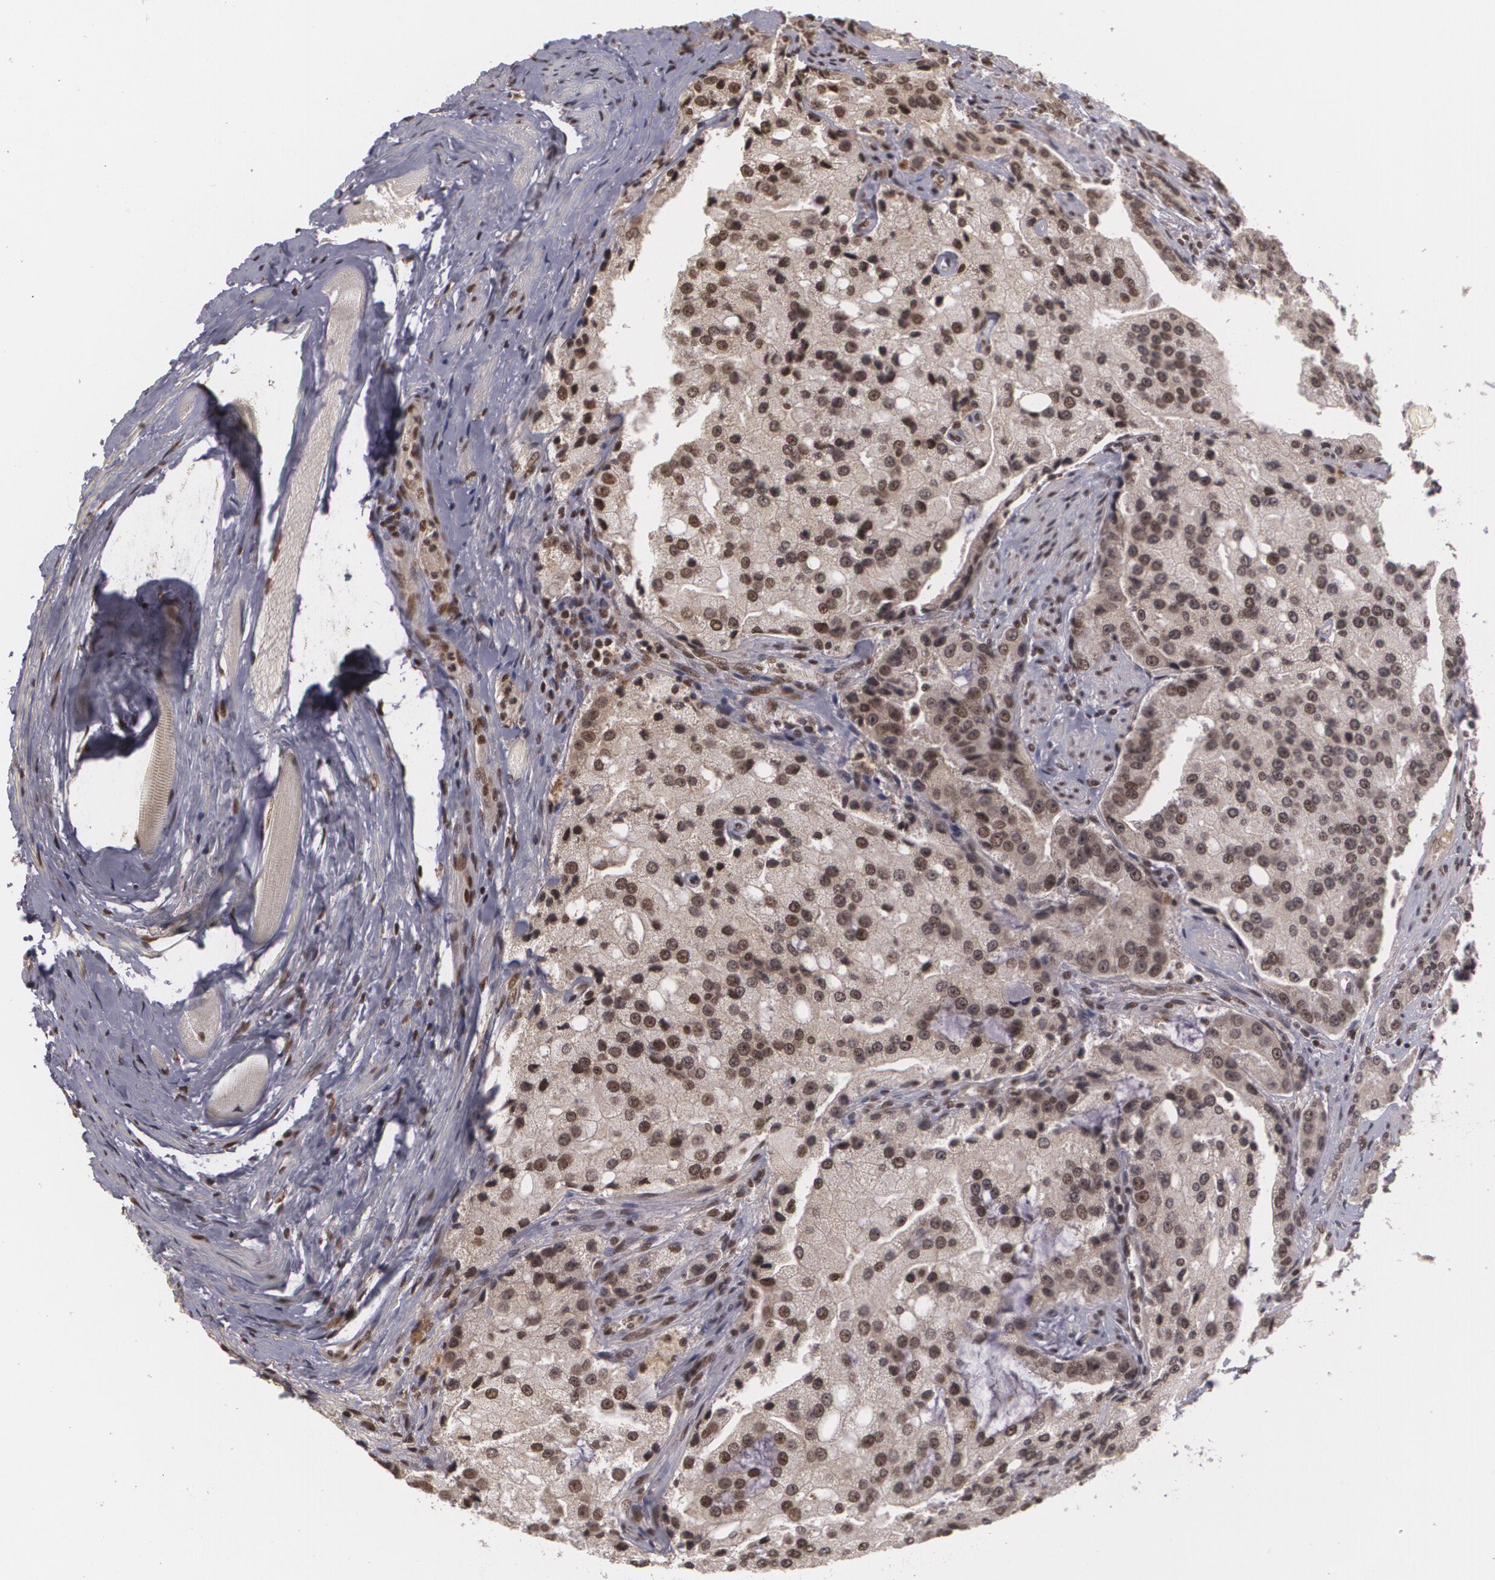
{"staining": {"intensity": "strong", "quantity": ">75%", "location": "nuclear"}, "tissue": "prostate cancer", "cell_type": "Tumor cells", "image_type": "cancer", "snomed": [{"axis": "morphology", "description": "Adenocarcinoma, Medium grade"}, {"axis": "topography", "description": "Prostate"}], "caption": "The image demonstrates staining of prostate cancer (medium-grade adenocarcinoma), revealing strong nuclear protein staining (brown color) within tumor cells.", "gene": "RXRB", "patient": {"sex": "male", "age": 72}}